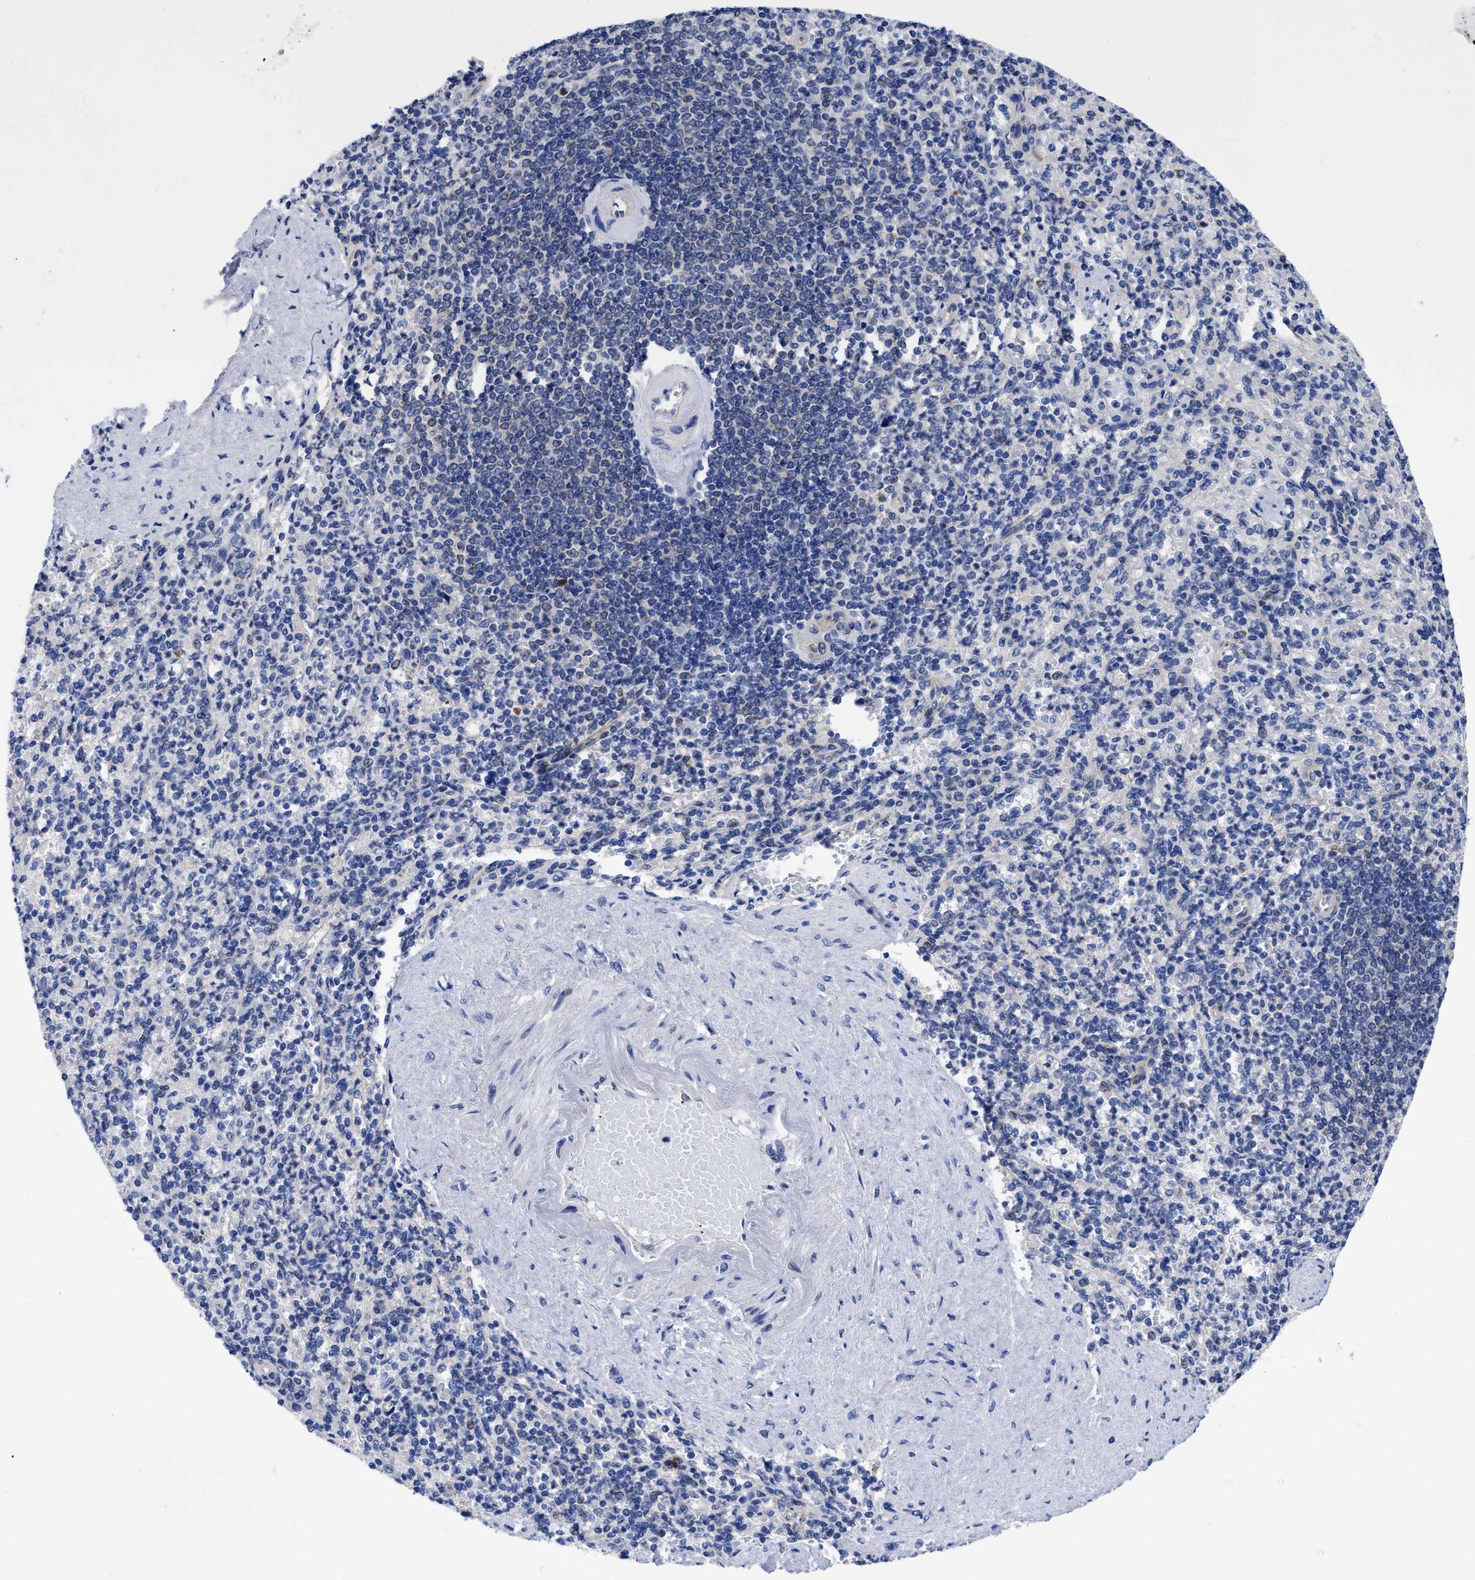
{"staining": {"intensity": "negative", "quantity": "none", "location": "none"}, "tissue": "spleen", "cell_type": "Cells in red pulp", "image_type": "normal", "snomed": [{"axis": "morphology", "description": "Normal tissue, NOS"}, {"axis": "topography", "description": "Spleen"}], "caption": "IHC histopathology image of benign spleen stained for a protein (brown), which reveals no staining in cells in red pulp.", "gene": "IRAG2", "patient": {"sex": "female", "age": 74}}